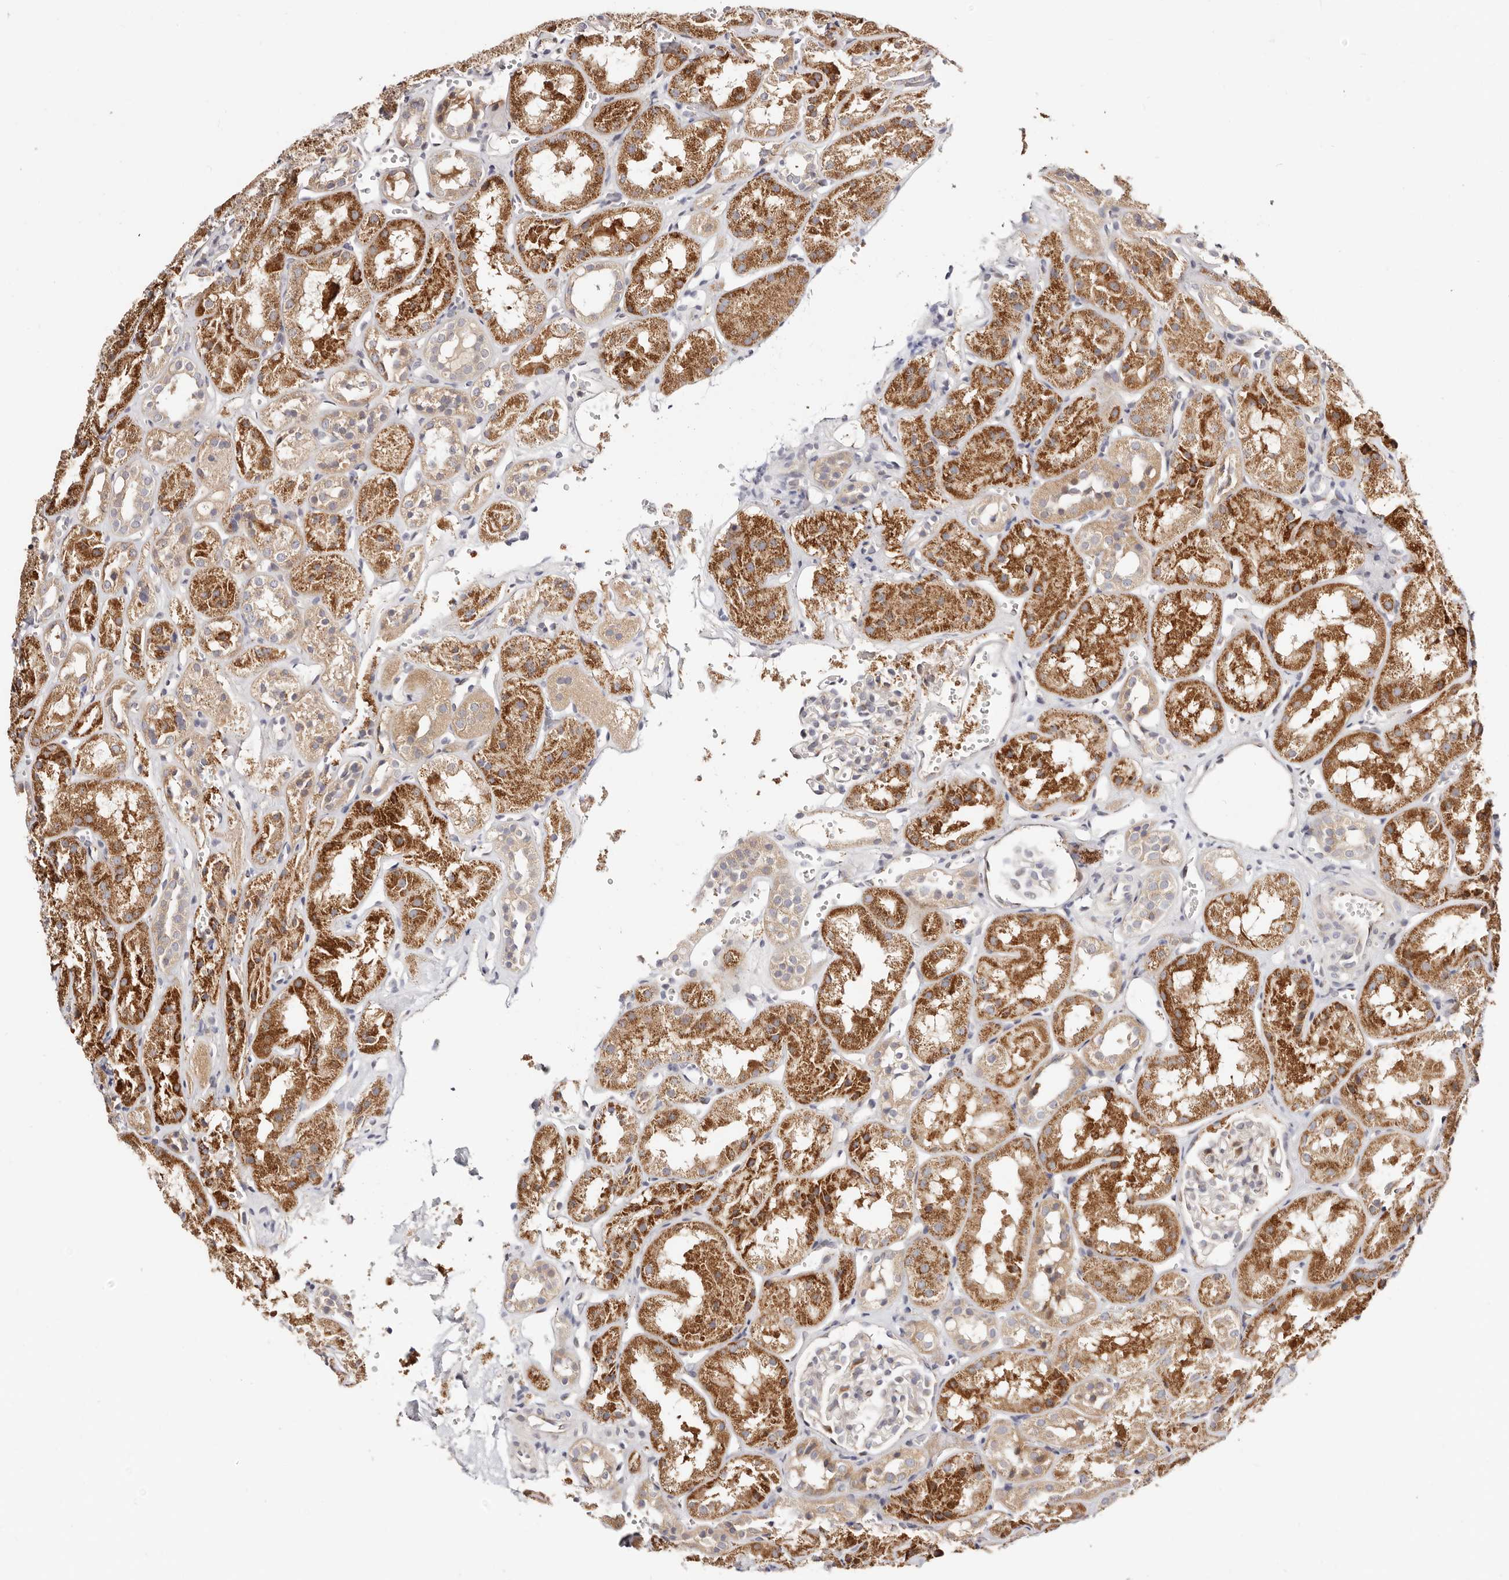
{"staining": {"intensity": "moderate", "quantity": "<25%", "location": "cytoplasmic/membranous"}, "tissue": "kidney", "cell_type": "Cells in glomeruli", "image_type": "normal", "snomed": [{"axis": "morphology", "description": "Normal tissue, NOS"}, {"axis": "topography", "description": "Kidney"}], "caption": "Protein expression analysis of unremarkable human kidney reveals moderate cytoplasmic/membranous positivity in about <25% of cells in glomeruli.", "gene": "MAPK6", "patient": {"sex": "male", "age": 16}}